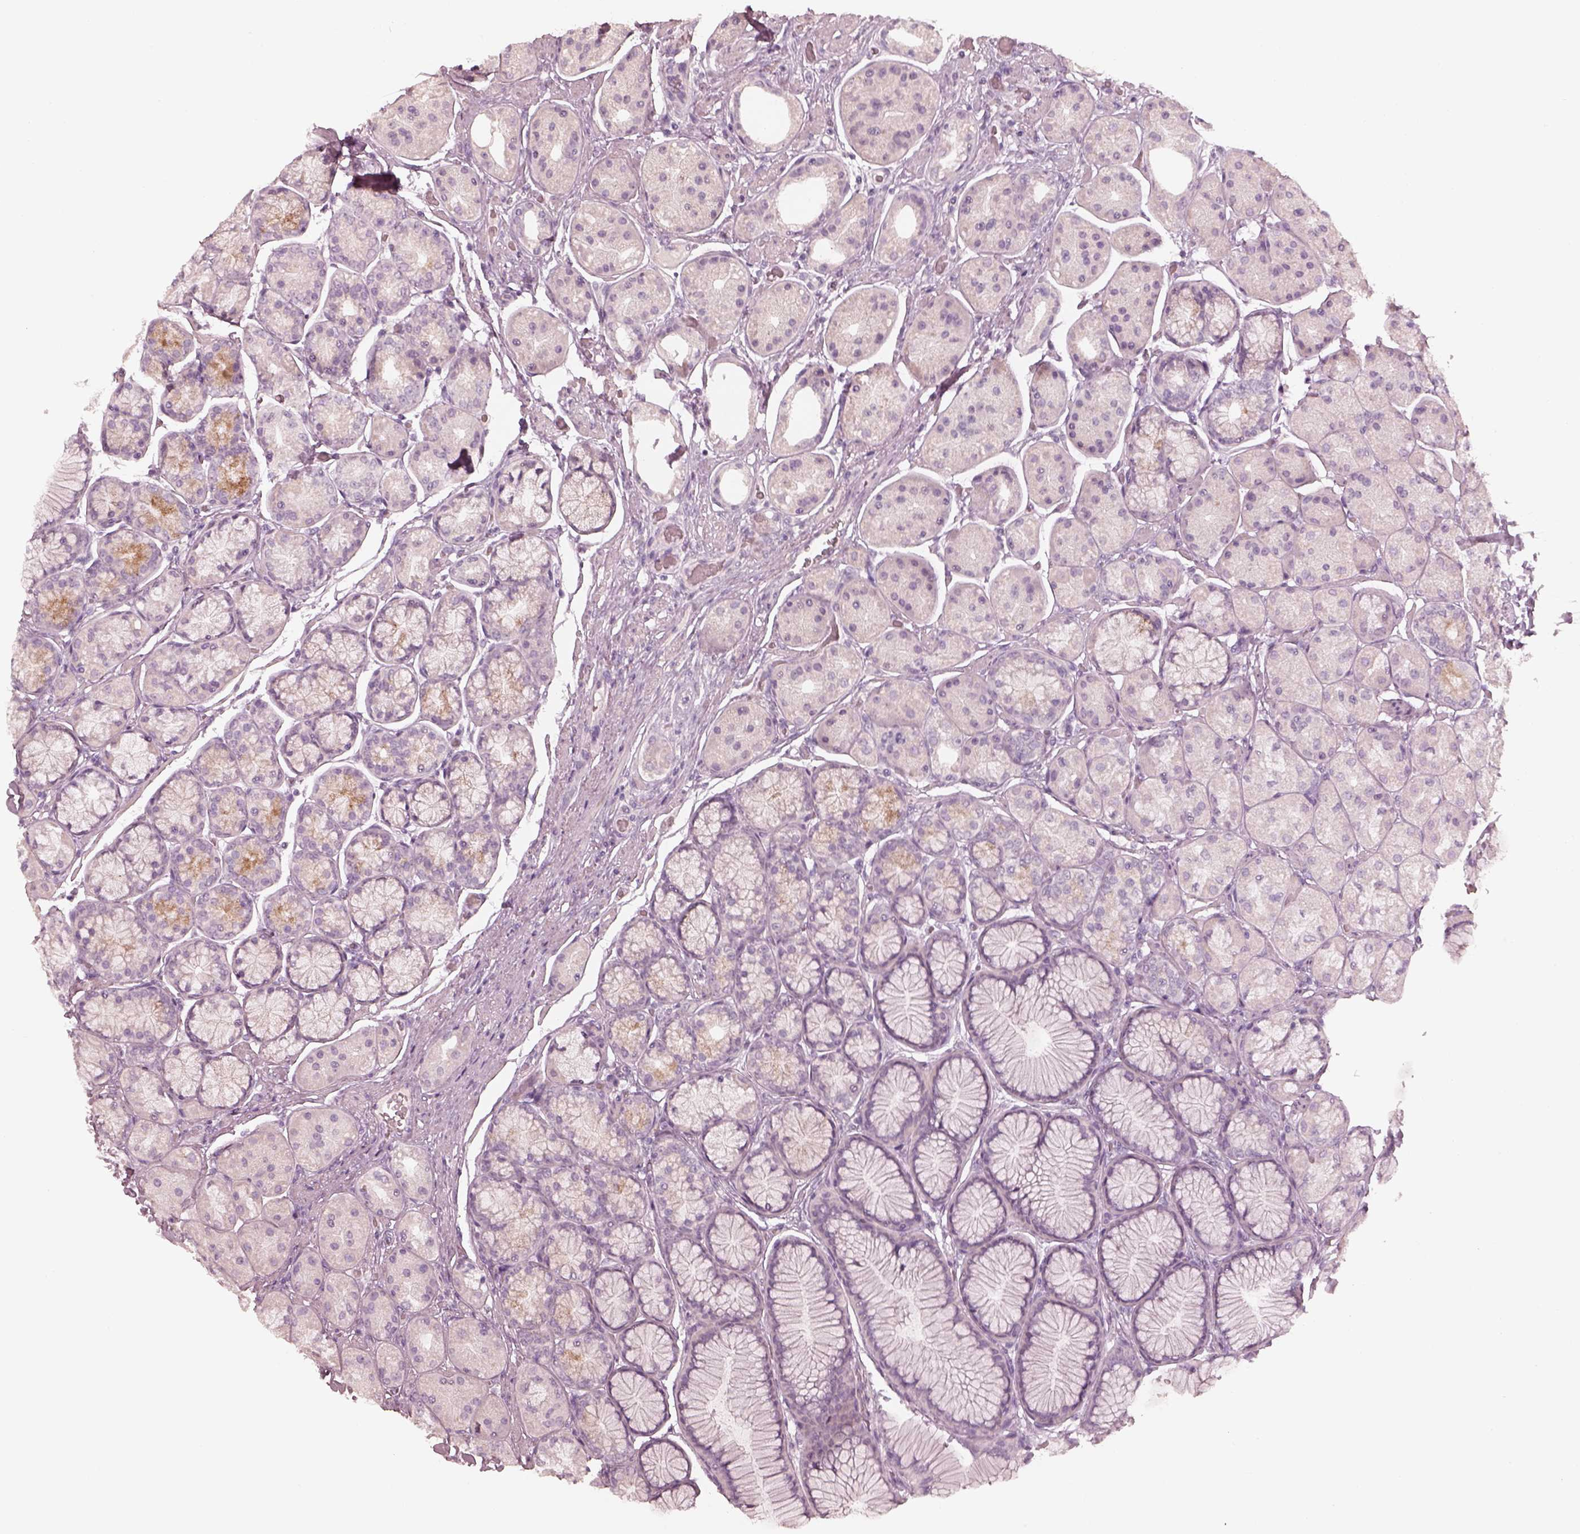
{"staining": {"intensity": "weak", "quantity": "<25%", "location": "cytoplasmic/membranous"}, "tissue": "stomach", "cell_type": "Glandular cells", "image_type": "normal", "snomed": [{"axis": "morphology", "description": "Normal tissue, NOS"}, {"axis": "morphology", "description": "Adenocarcinoma, NOS"}, {"axis": "morphology", "description": "Adenocarcinoma, High grade"}, {"axis": "topography", "description": "Stomach, upper"}, {"axis": "topography", "description": "Stomach"}], "caption": "Immunohistochemical staining of normal human stomach reveals no significant expression in glandular cells. (Immunohistochemistry (ihc), brightfield microscopy, high magnification).", "gene": "SPATA6L", "patient": {"sex": "female", "age": 65}}